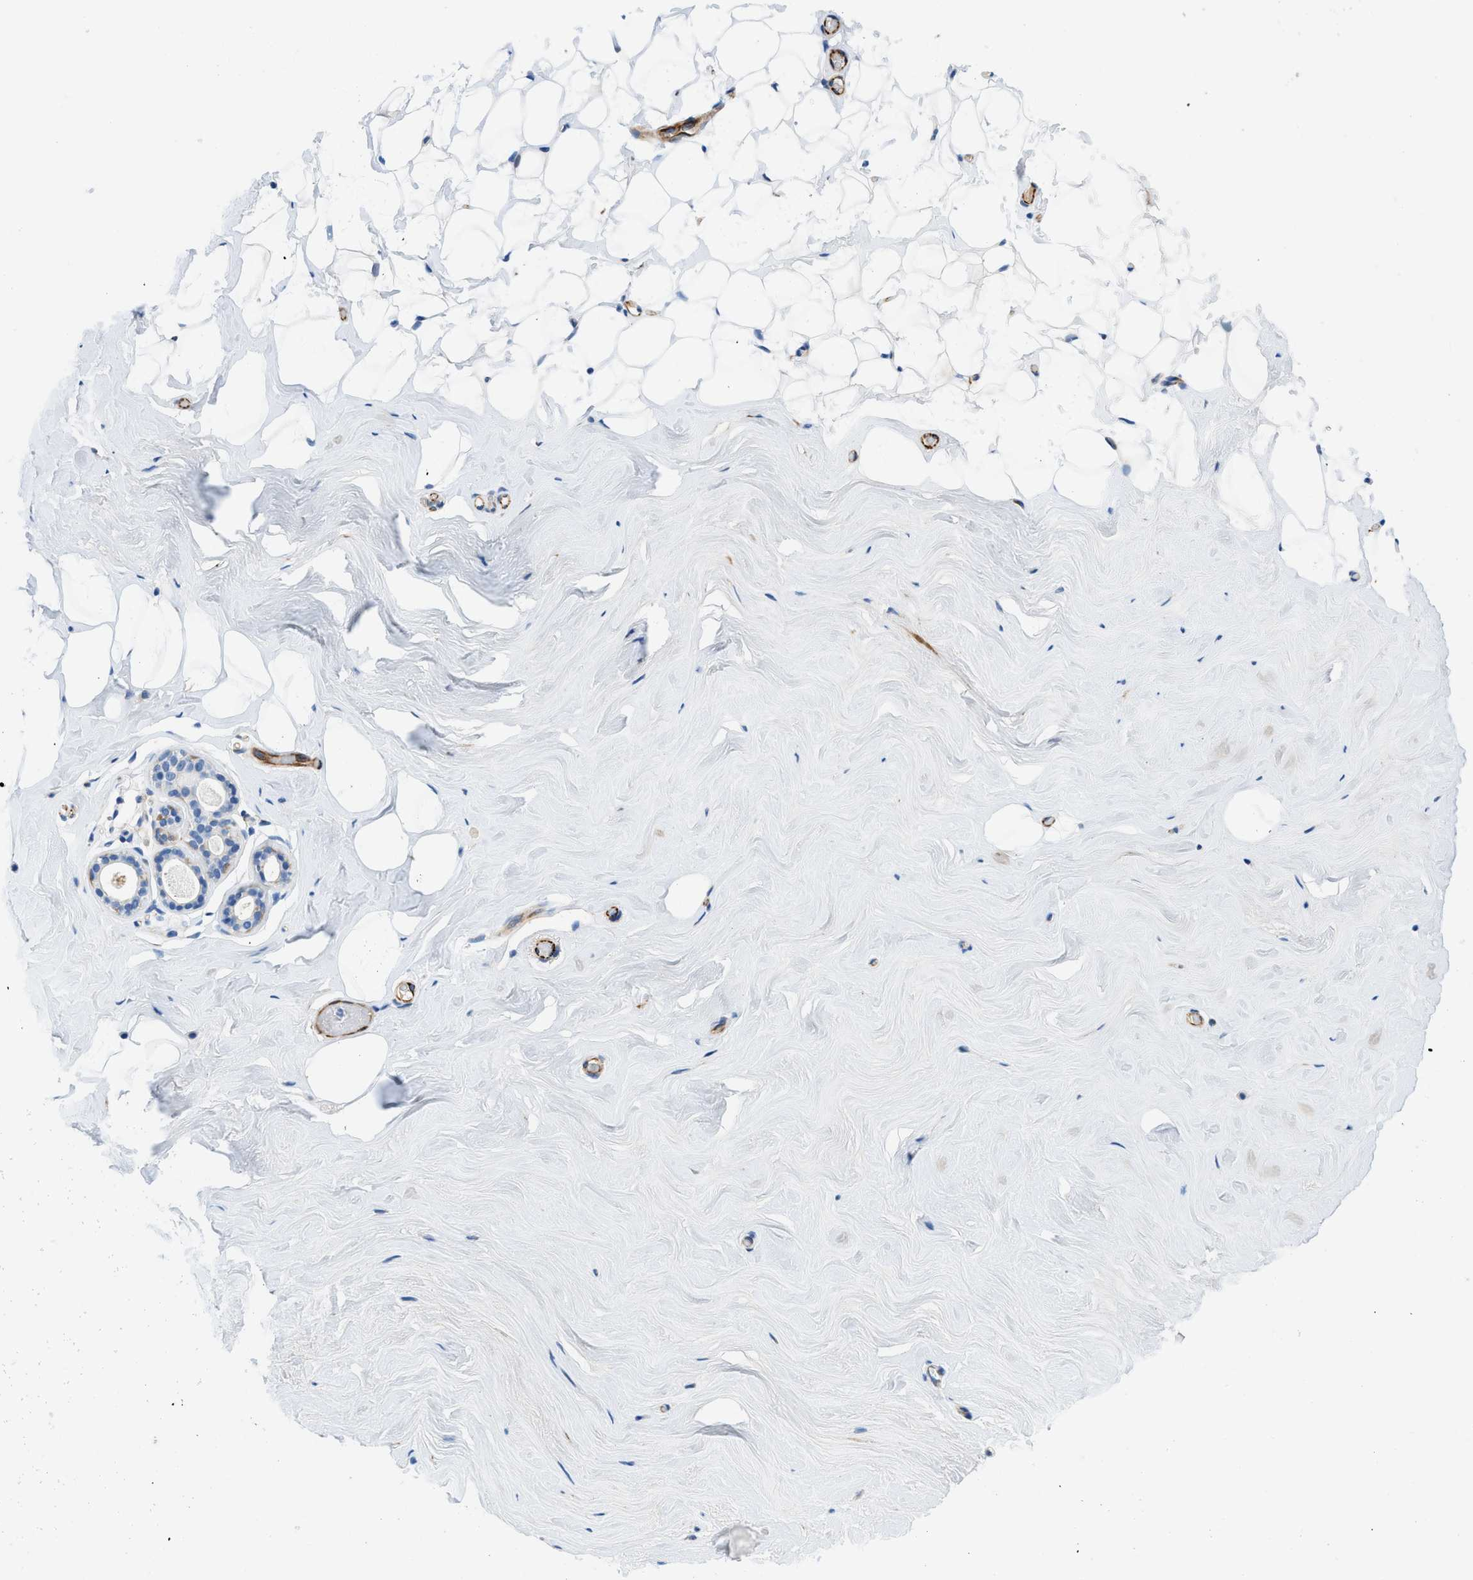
{"staining": {"intensity": "negative", "quantity": "none", "location": "none"}, "tissue": "breast", "cell_type": "Adipocytes", "image_type": "normal", "snomed": [{"axis": "morphology", "description": "Normal tissue, NOS"}, {"axis": "topography", "description": "Breast"}], "caption": "This is an immunohistochemistry micrograph of benign human breast. There is no expression in adipocytes.", "gene": "XCR1", "patient": {"sex": "female", "age": 75}}